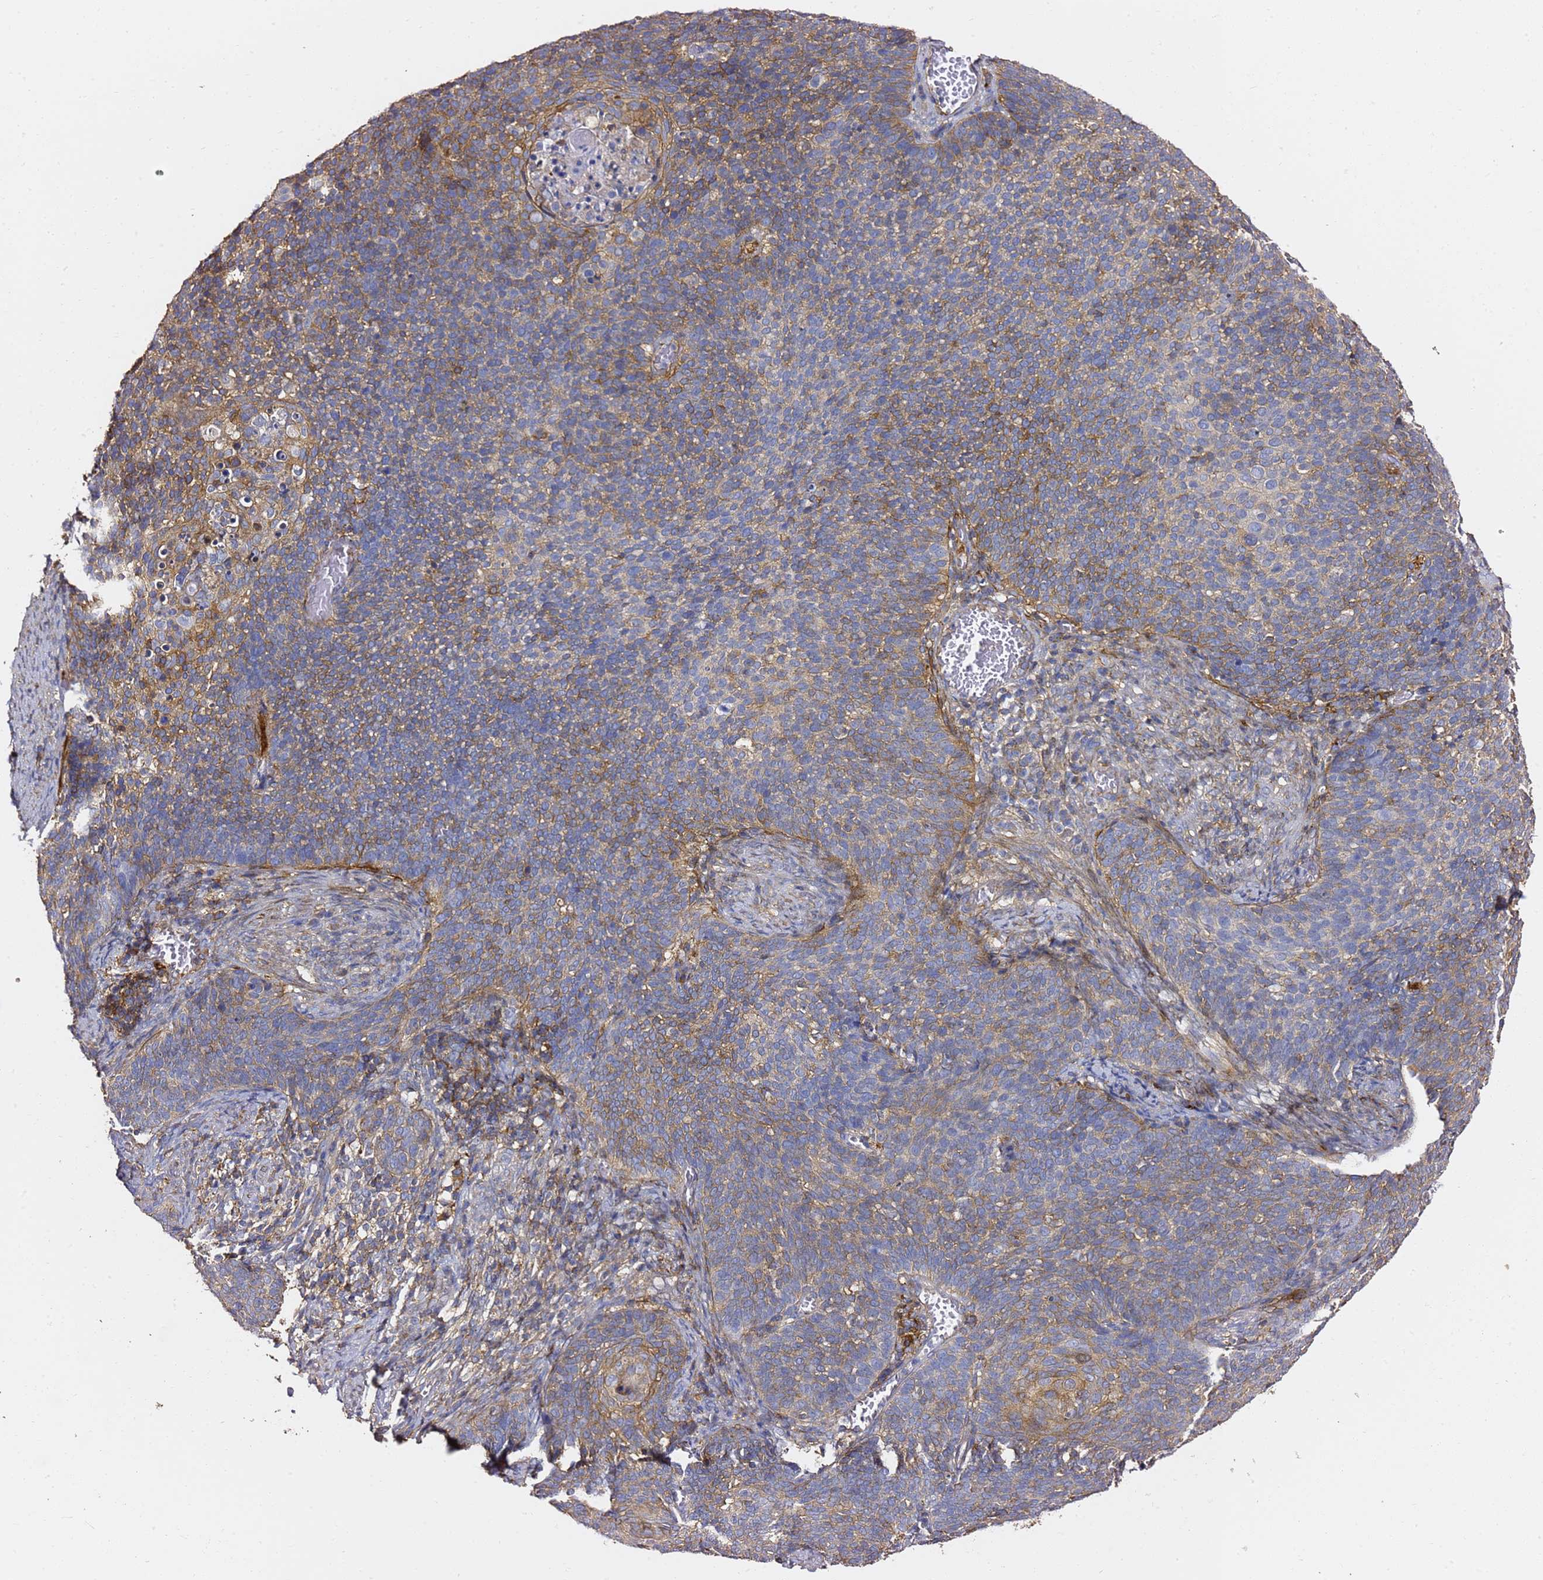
{"staining": {"intensity": "weak", "quantity": "25%-75%", "location": "cytoplasmic/membranous"}, "tissue": "cervical cancer", "cell_type": "Tumor cells", "image_type": "cancer", "snomed": [{"axis": "morphology", "description": "Normal tissue, NOS"}, {"axis": "morphology", "description": "Squamous cell carcinoma, NOS"}, {"axis": "topography", "description": "Cervix"}], "caption": "Immunohistochemistry (IHC) micrograph of neoplastic tissue: human cervical cancer stained using IHC displays low levels of weak protein expression localized specifically in the cytoplasmic/membranous of tumor cells, appearing as a cytoplasmic/membranous brown color.", "gene": "ZFP36L2", "patient": {"sex": "female", "age": 39}}